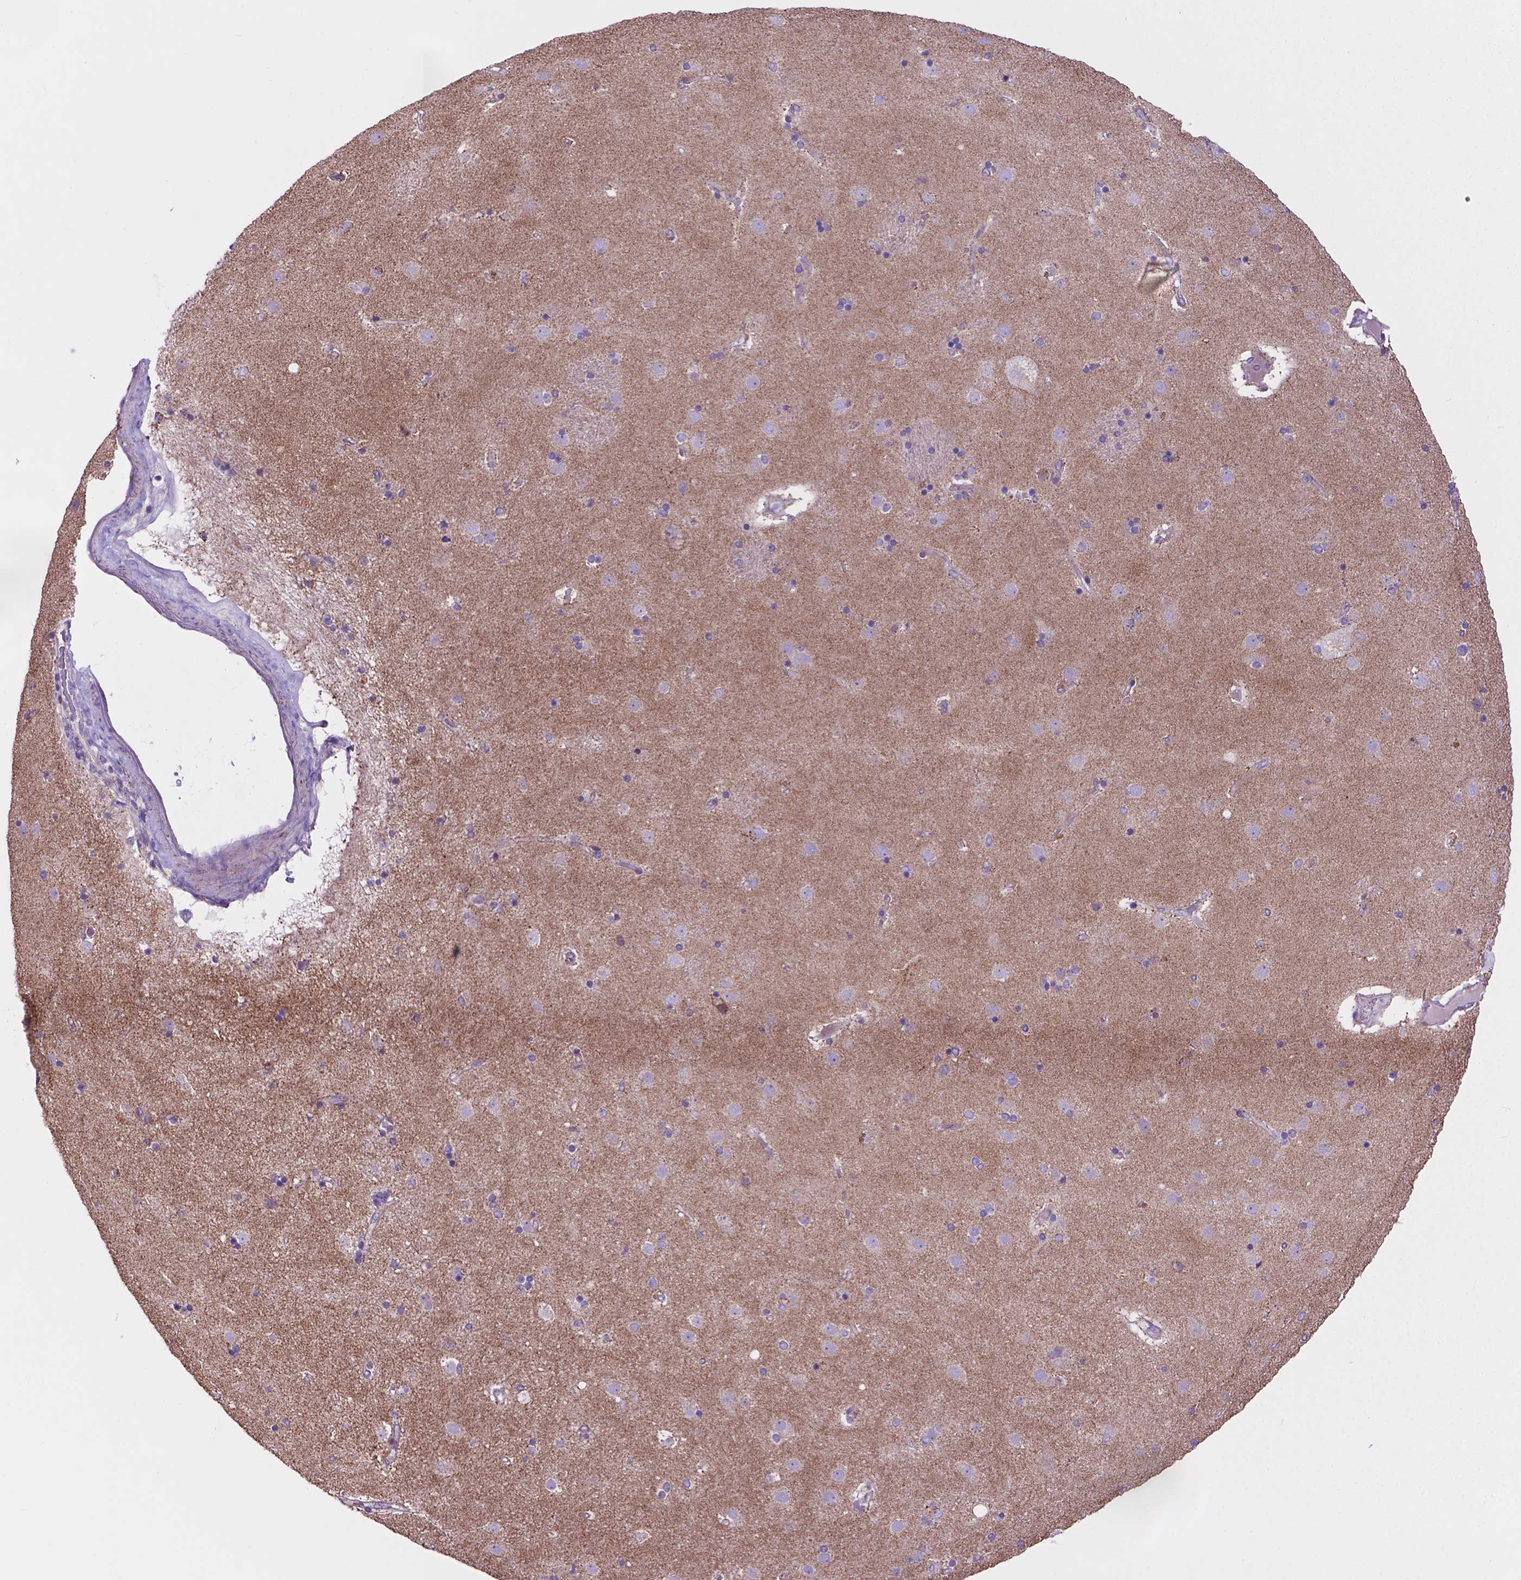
{"staining": {"intensity": "negative", "quantity": "none", "location": "none"}, "tissue": "caudate", "cell_type": "Glial cells", "image_type": "normal", "snomed": [{"axis": "morphology", "description": "Normal tissue, NOS"}, {"axis": "topography", "description": "Lateral ventricle wall"}], "caption": "Protein analysis of normal caudate displays no significant positivity in glial cells.", "gene": "TMEM121B", "patient": {"sex": "female", "age": 71}}